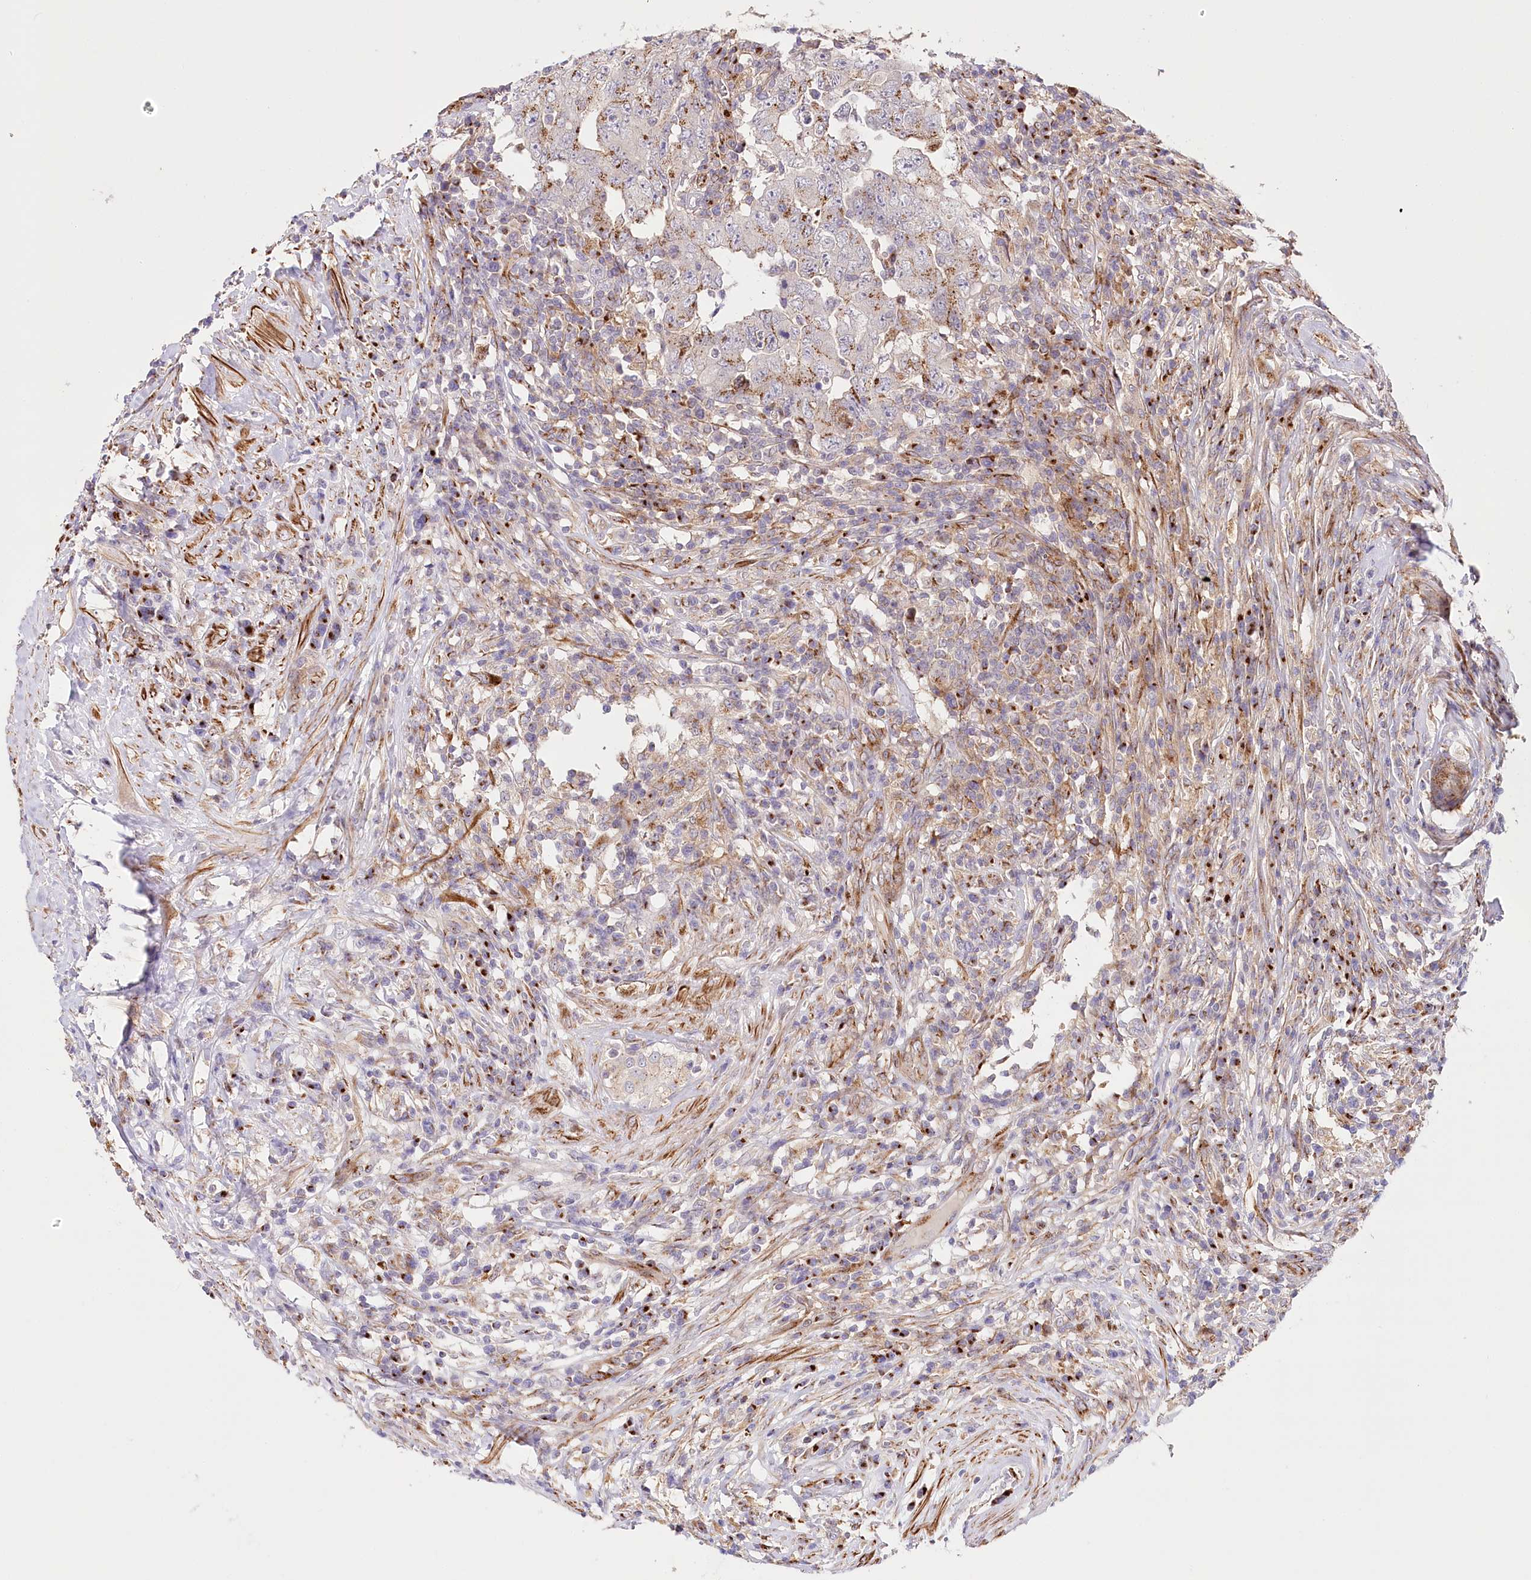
{"staining": {"intensity": "moderate", "quantity": ">75%", "location": "cytoplasmic/membranous"}, "tissue": "testis cancer", "cell_type": "Tumor cells", "image_type": "cancer", "snomed": [{"axis": "morphology", "description": "Carcinoma, Embryonal, NOS"}, {"axis": "topography", "description": "Testis"}], "caption": "Immunohistochemistry photomicrograph of testis cancer (embryonal carcinoma) stained for a protein (brown), which shows medium levels of moderate cytoplasmic/membranous positivity in approximately >75% of tumor cells.", "gene": "ABRAXAS2", "patient": {"sex": "male", "age": 26}}